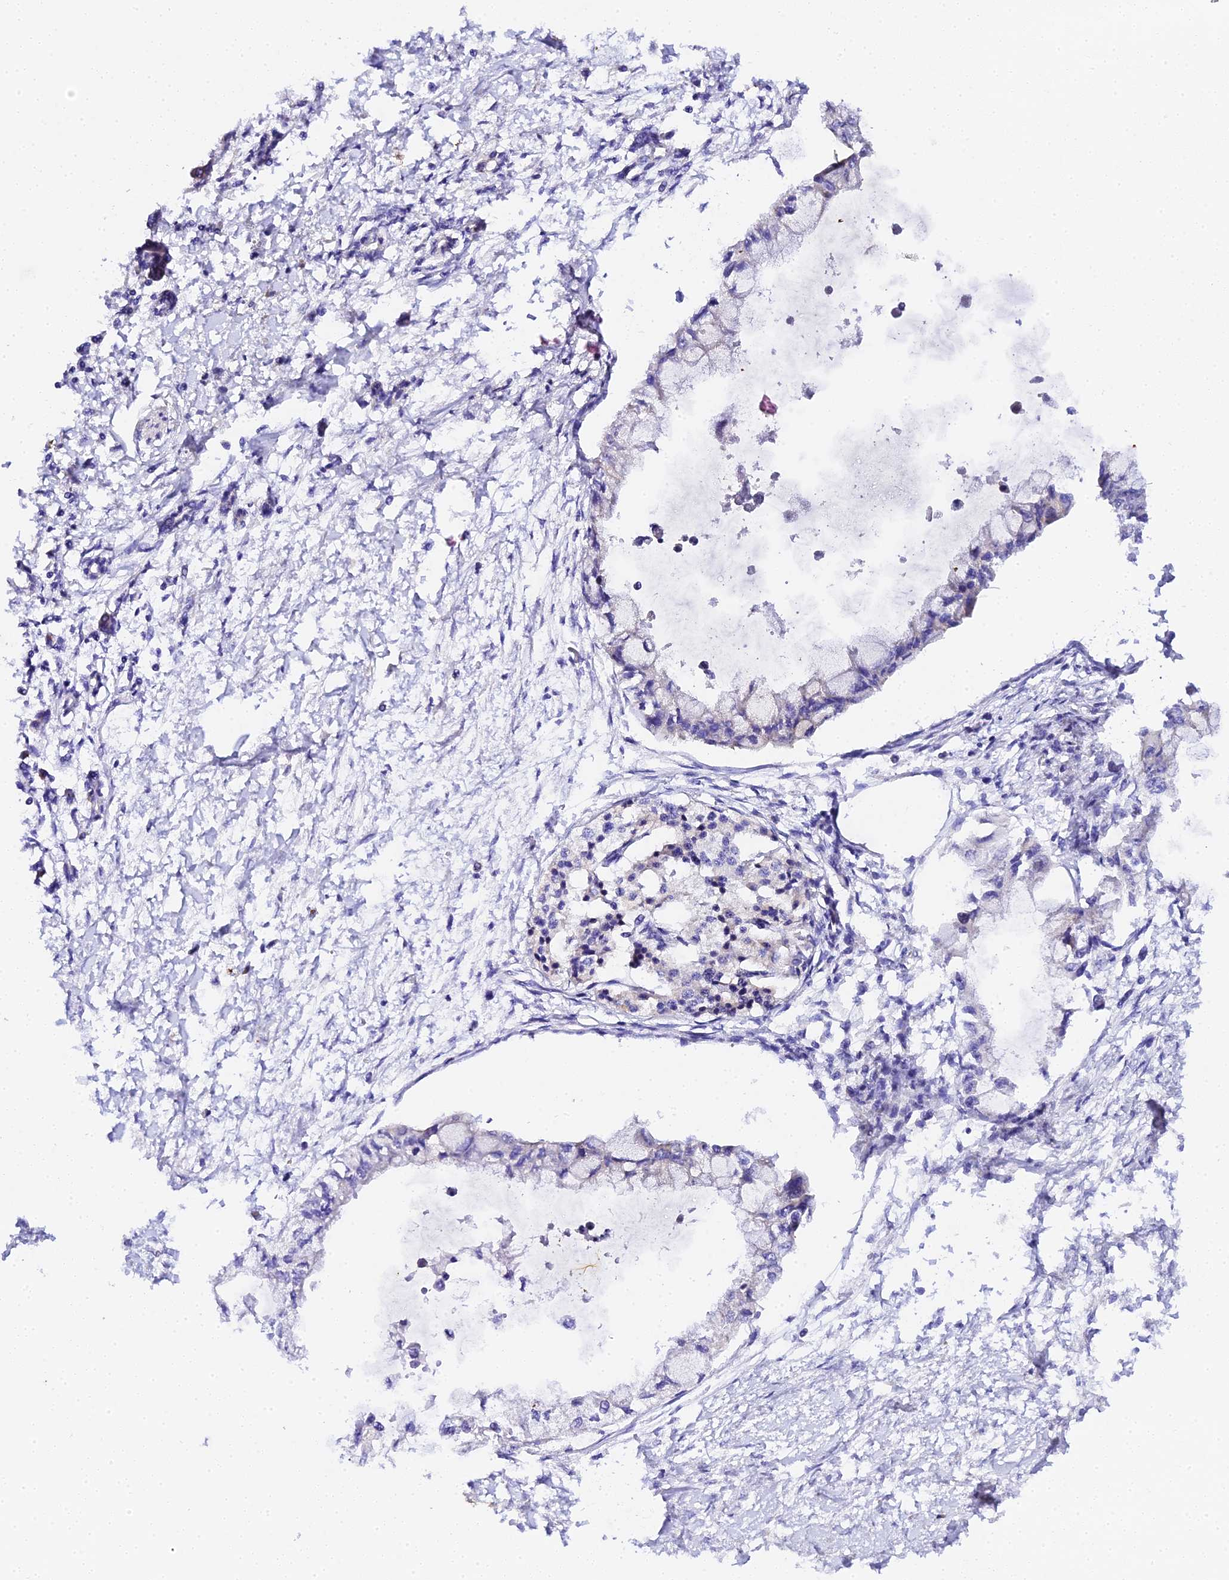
{"staining": {"intensity": "moderate", "quantity": "25%-75%", "location": "cytoplasmic/membranous"}, "tissue": "pancreatic cancer", "cell_type": "Tumor cells", "image_type": "cancer", "snomed": [{"axis": "morphology", "description": "Adenocarcinoma, NOS"}, {"axis": "topography", "description": "Pancreas"}], "caption": "Pancreatic cancer stained for a protein (brown) shows moderate cytoplasmic/membranous positive positivity in approximately 25%-75% of tumor cells.", "gene": "SCX", "patient": {"sex": "male", "age": 48}}